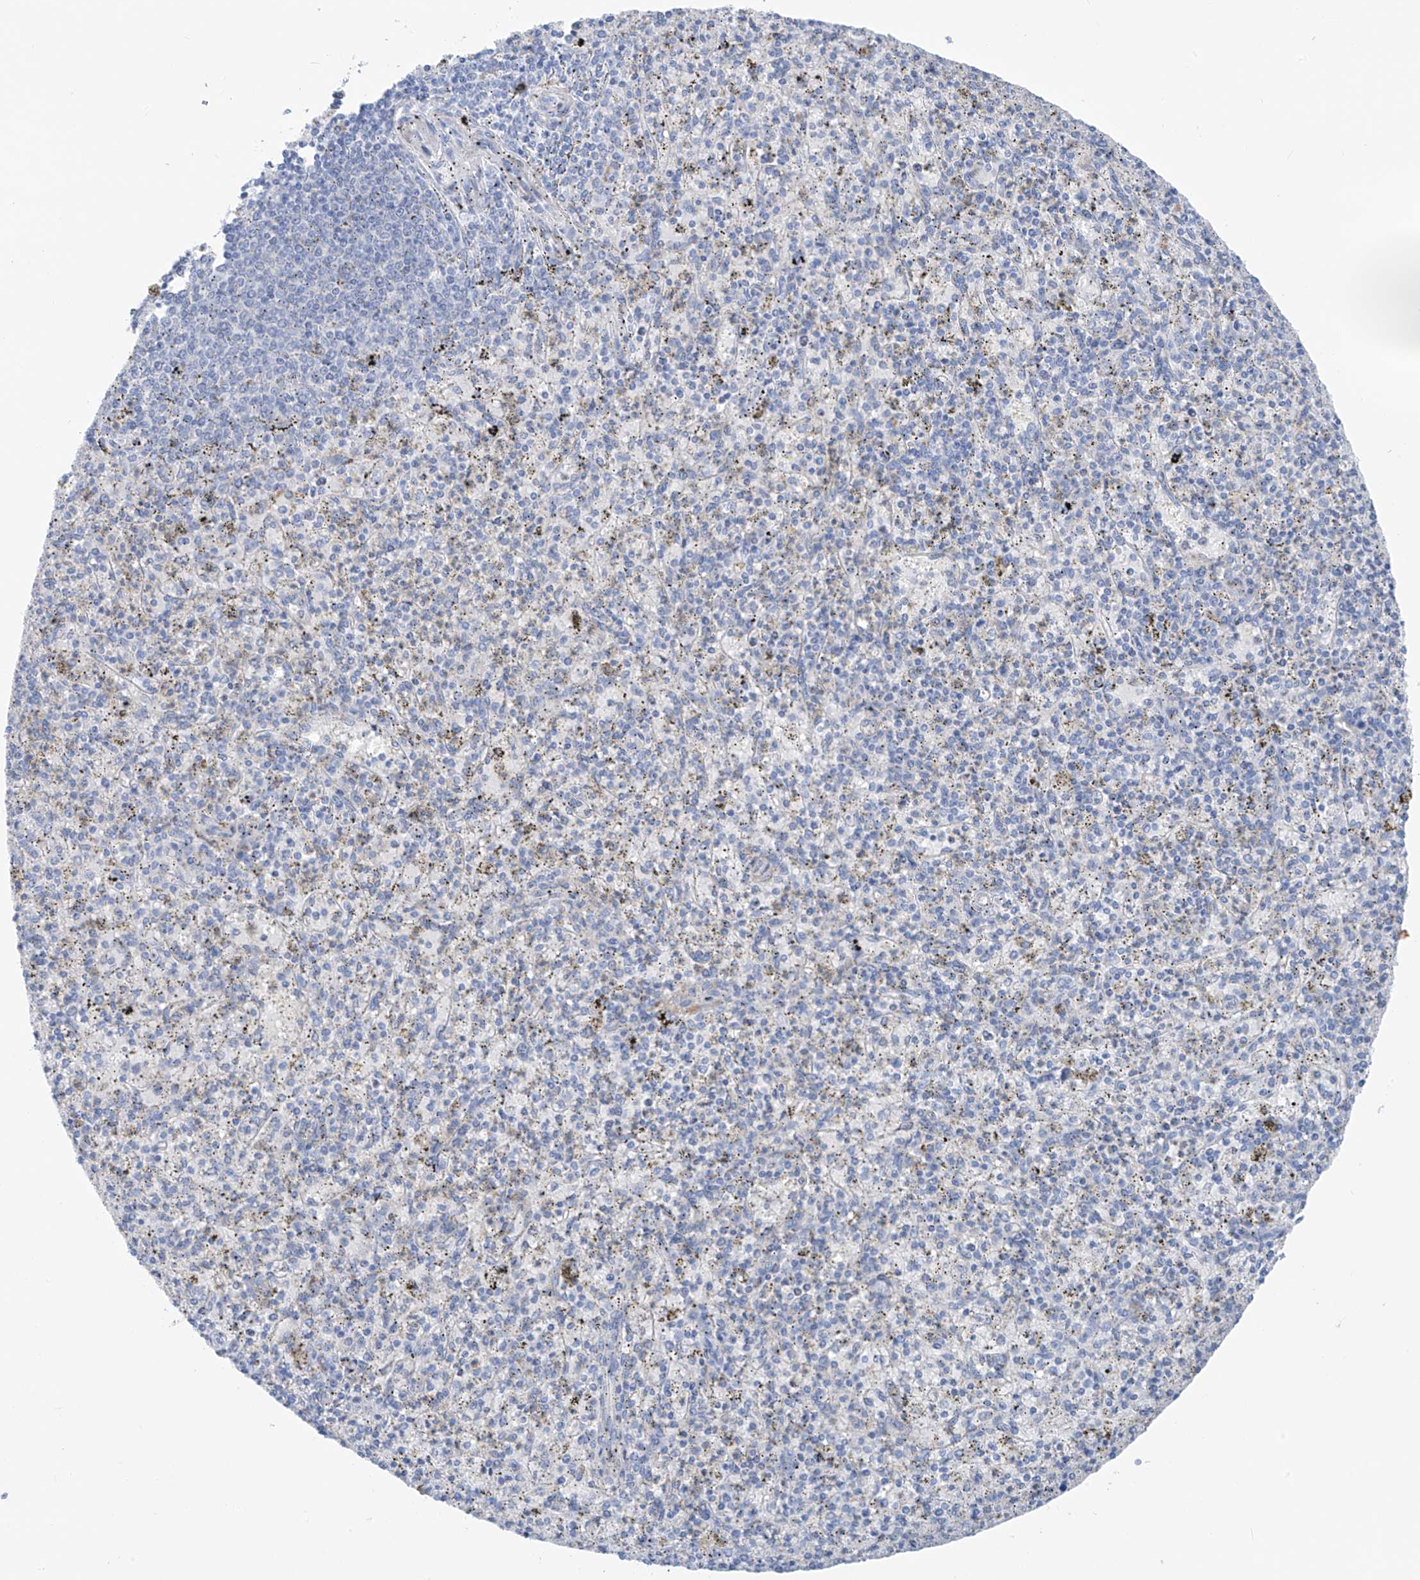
{"staining": {"intensity": "negative", "quantity": "none", "location": "none"}, "tissue": "spleen", "cell_type": "Cells in red pulp", "image_type": "normal", "snomed": [{"axis": "morphology", "description": "Normal tissue, NOS"}, {"axis": "topography", "description": "Spleen"}], "caption": "Human spleen stained for a protein using immunohistochemistry (IHC) reveals no expression in cells in red pulp.", "gene": "GLMP", "patient": {"sex": "male", "age": 72}}